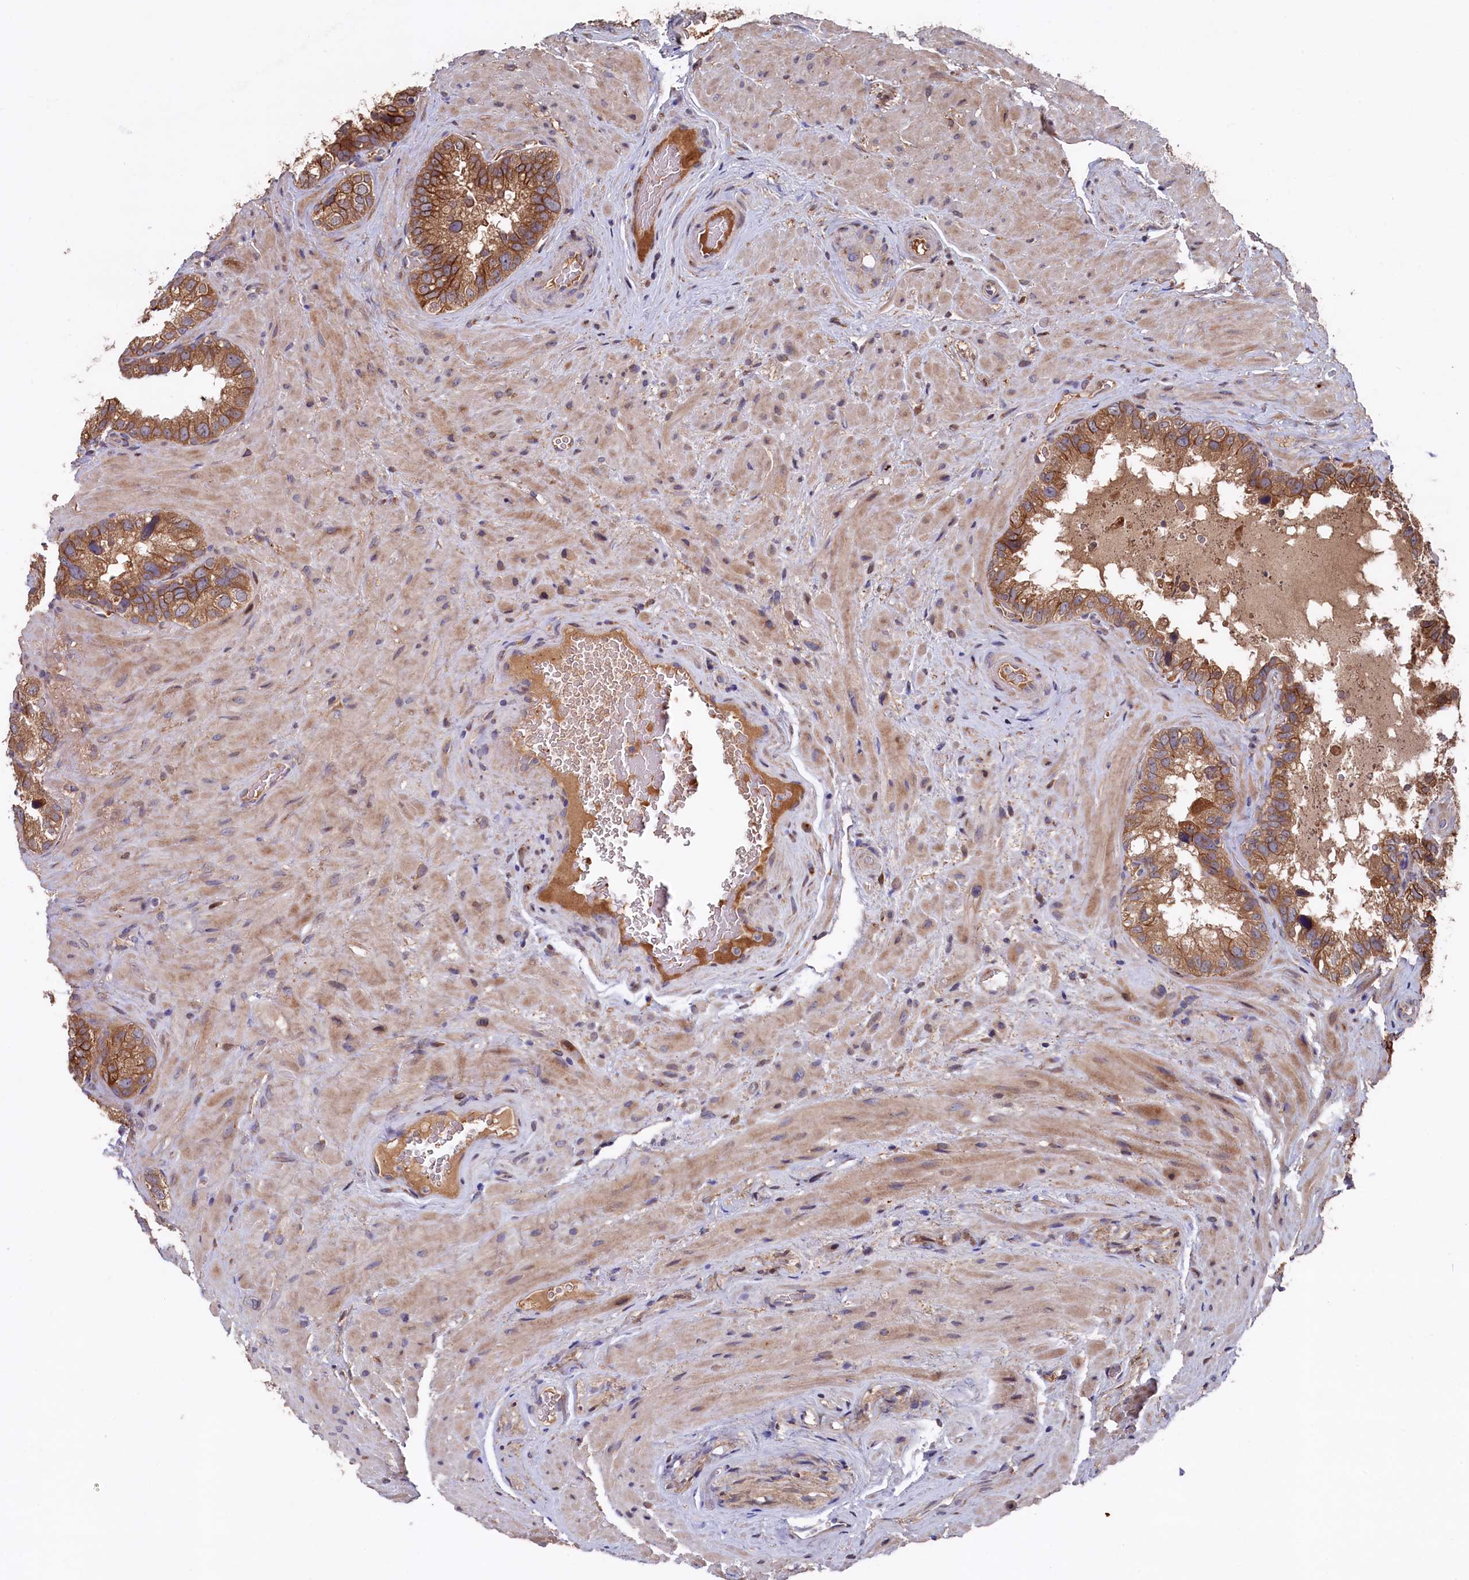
{"staining": {"intensity": "moderate", "quantity": ">75%", "location": "cytoplasmic/membranous"}, "tissue": "seminal vesicle", "cell_type": "Glandular cells", "image_type": "normal", "snomed": [{"axis": "morphology", "description": "Normal tissue, NOS"}, {"axis": "topography", "description": "Seminal veicle"}, {"axis": "topography", "description": "Peripheral nerve tissue"}], "caption": "A histopathology image of seminal vesicle stained for a protein displays moderate cytoplasmic/membranous brown staining in glandular cells. Immunohistochemistry (ihc) stains the protein in brown and the nuclei are stained blue.", "gene": "SLC12A4", "patient": {"sex": "male", "age": 67}}